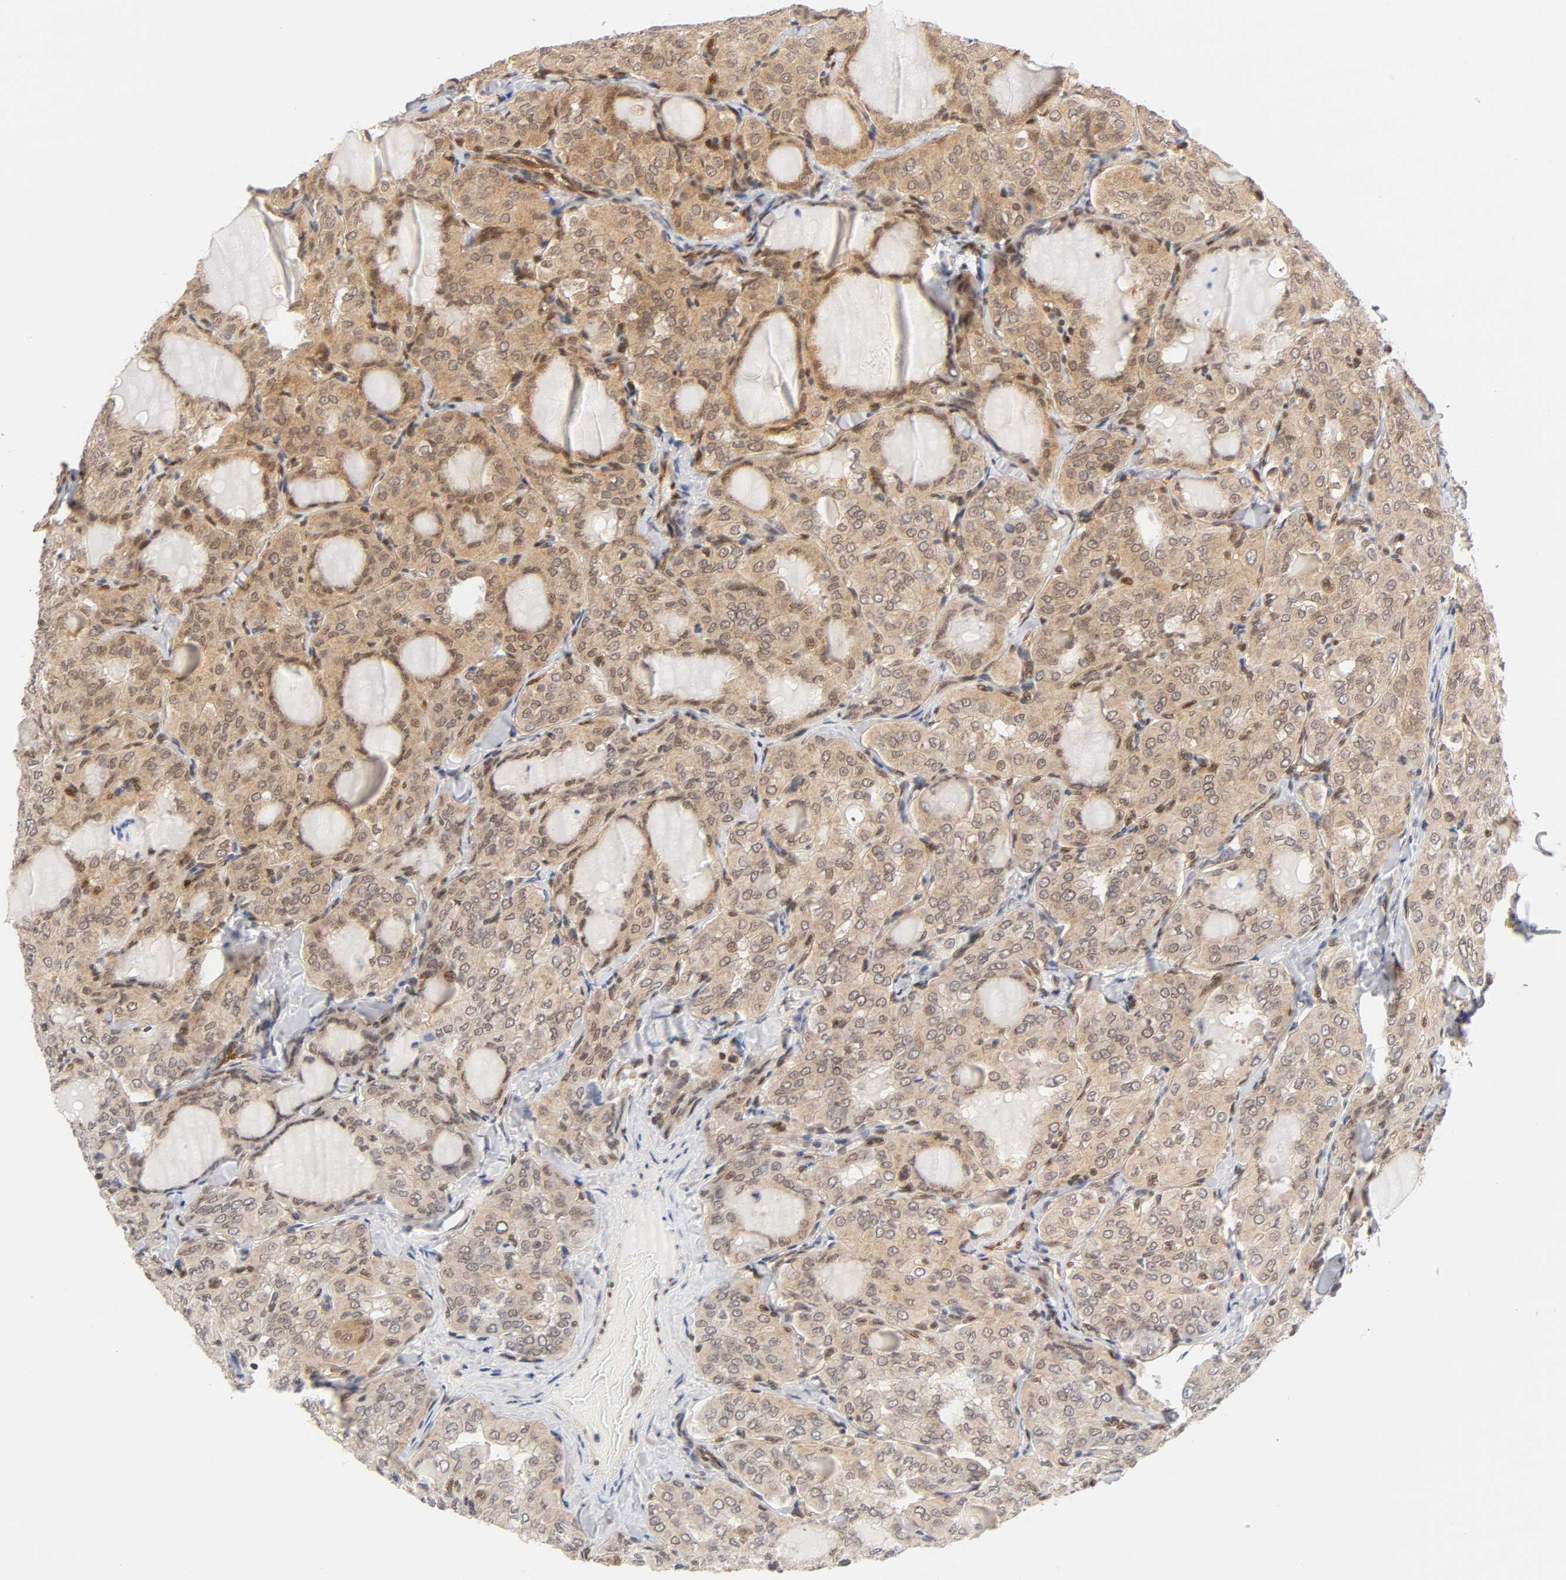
{"staining": {"intensity": "weak", "quantity": ">75%", "location": "cytoplasmic/membranous,nuclear"}, "tissue": "thyroid cancer", "cell_type": "Tumor cells", "image_type": "cancer", "snomed": [{"axis": "morphology", "description": "Papillary adenocarcinoma, NOS"}, {"axis": "topography", "description": "Thyroid gland"}], "caption": "The histopathology image shows staining of thyroid papillary adenocarcinoma, revealing weak cytoplasmic/membranous and nuclear protein expression (brown color) within tumor cells.", "gene": "CDC37", "patient": {"sex": "male", "age": 20}}